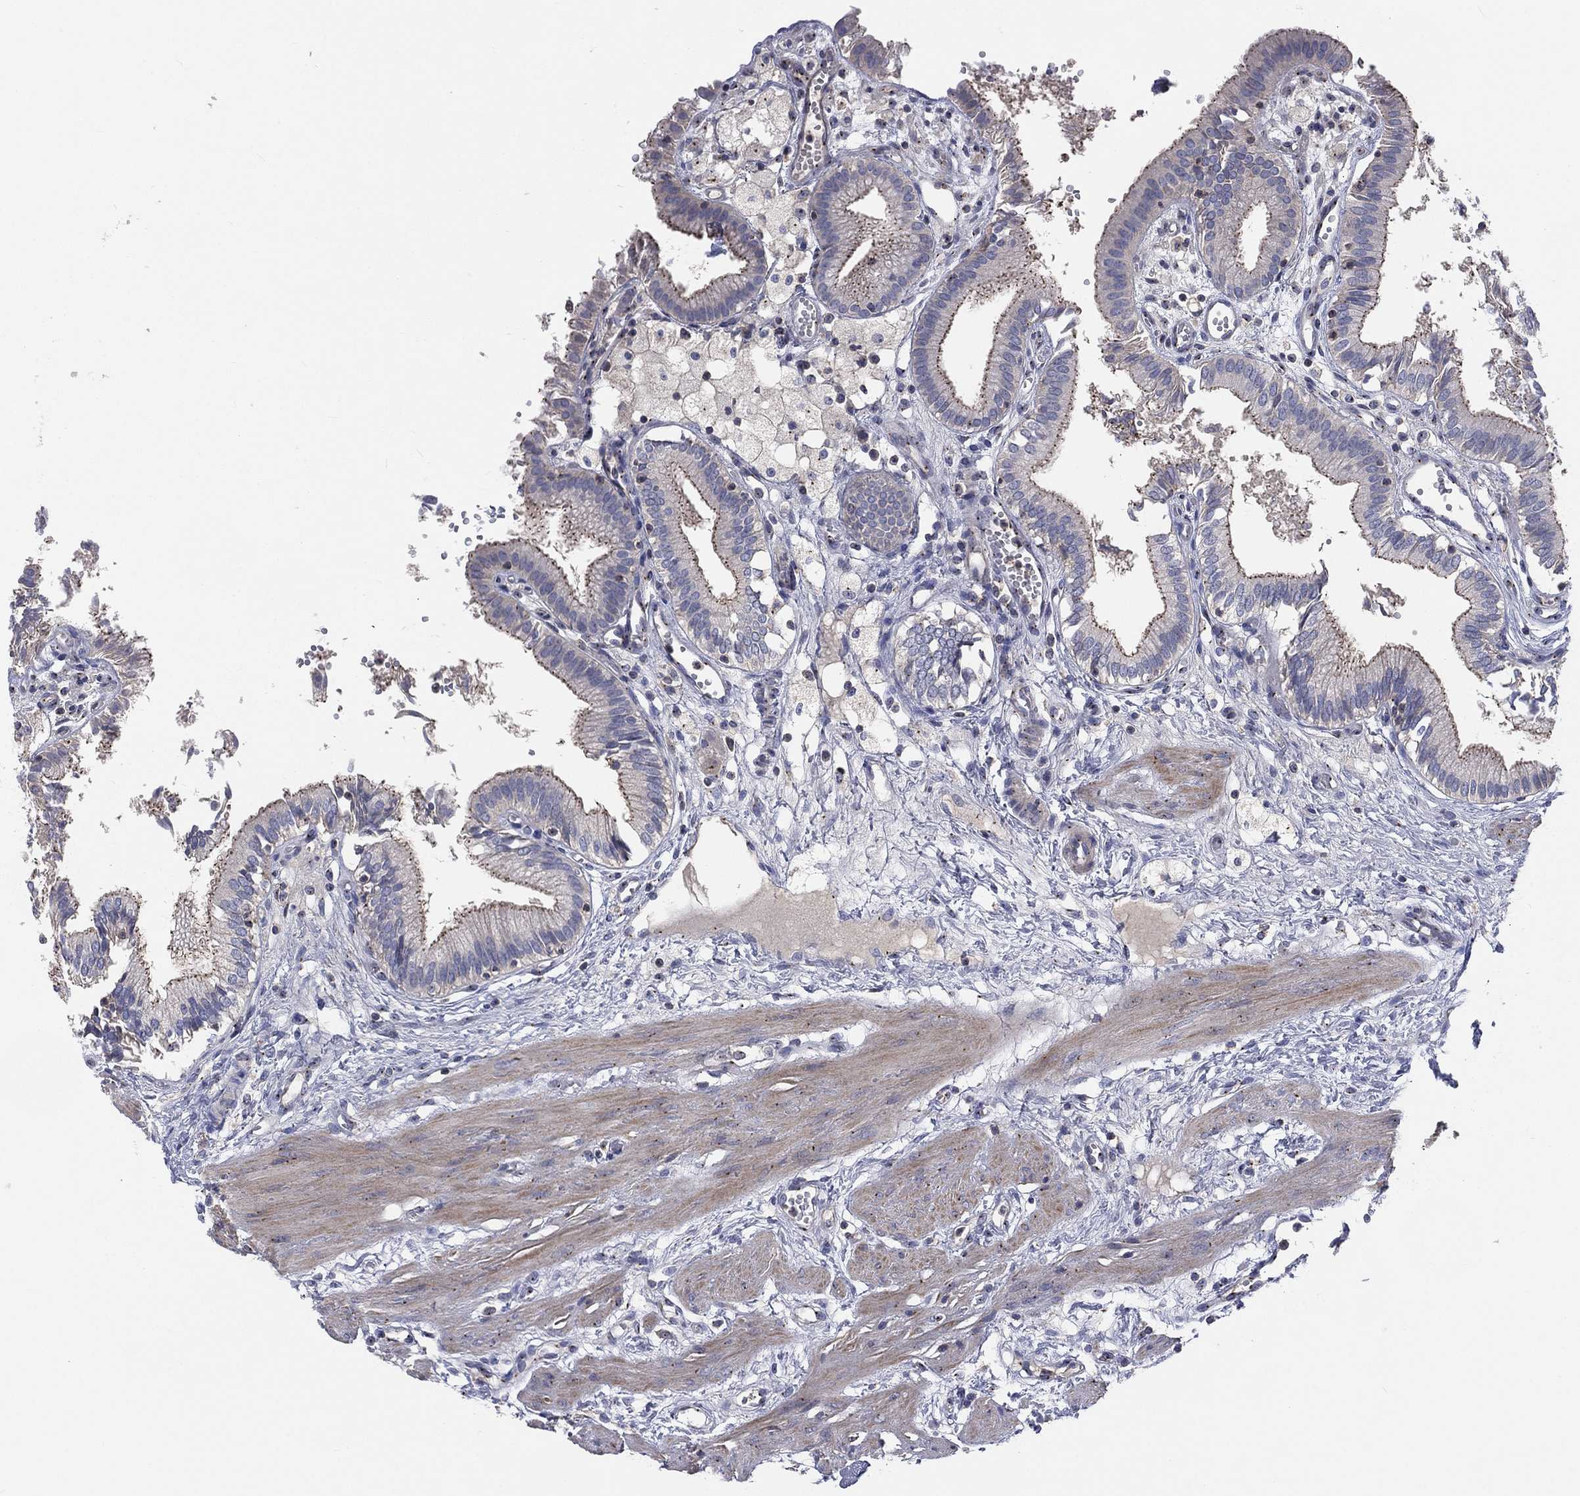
{"staining": {"intensity": "moderate", "quantity": "25%-75%", "location": "cytoplasmic/membranous"}, "tissue": "gallbladder", "cell_type": "Glandular cells", "image_type": "normal", "snomed": [{"axis": "morphology", "description": "Normal tissue, NOS"}, {"axis": "topography", "description": "Gallbladder"}], "caption": "The histopathology image exhibits staining of benign gallbladder, revealing moderate cytoplasmic/membranous protein expression (brown color) within glandular cells.", "gene": "CROCC", "patient": {"sex": "female", "age": 24}}